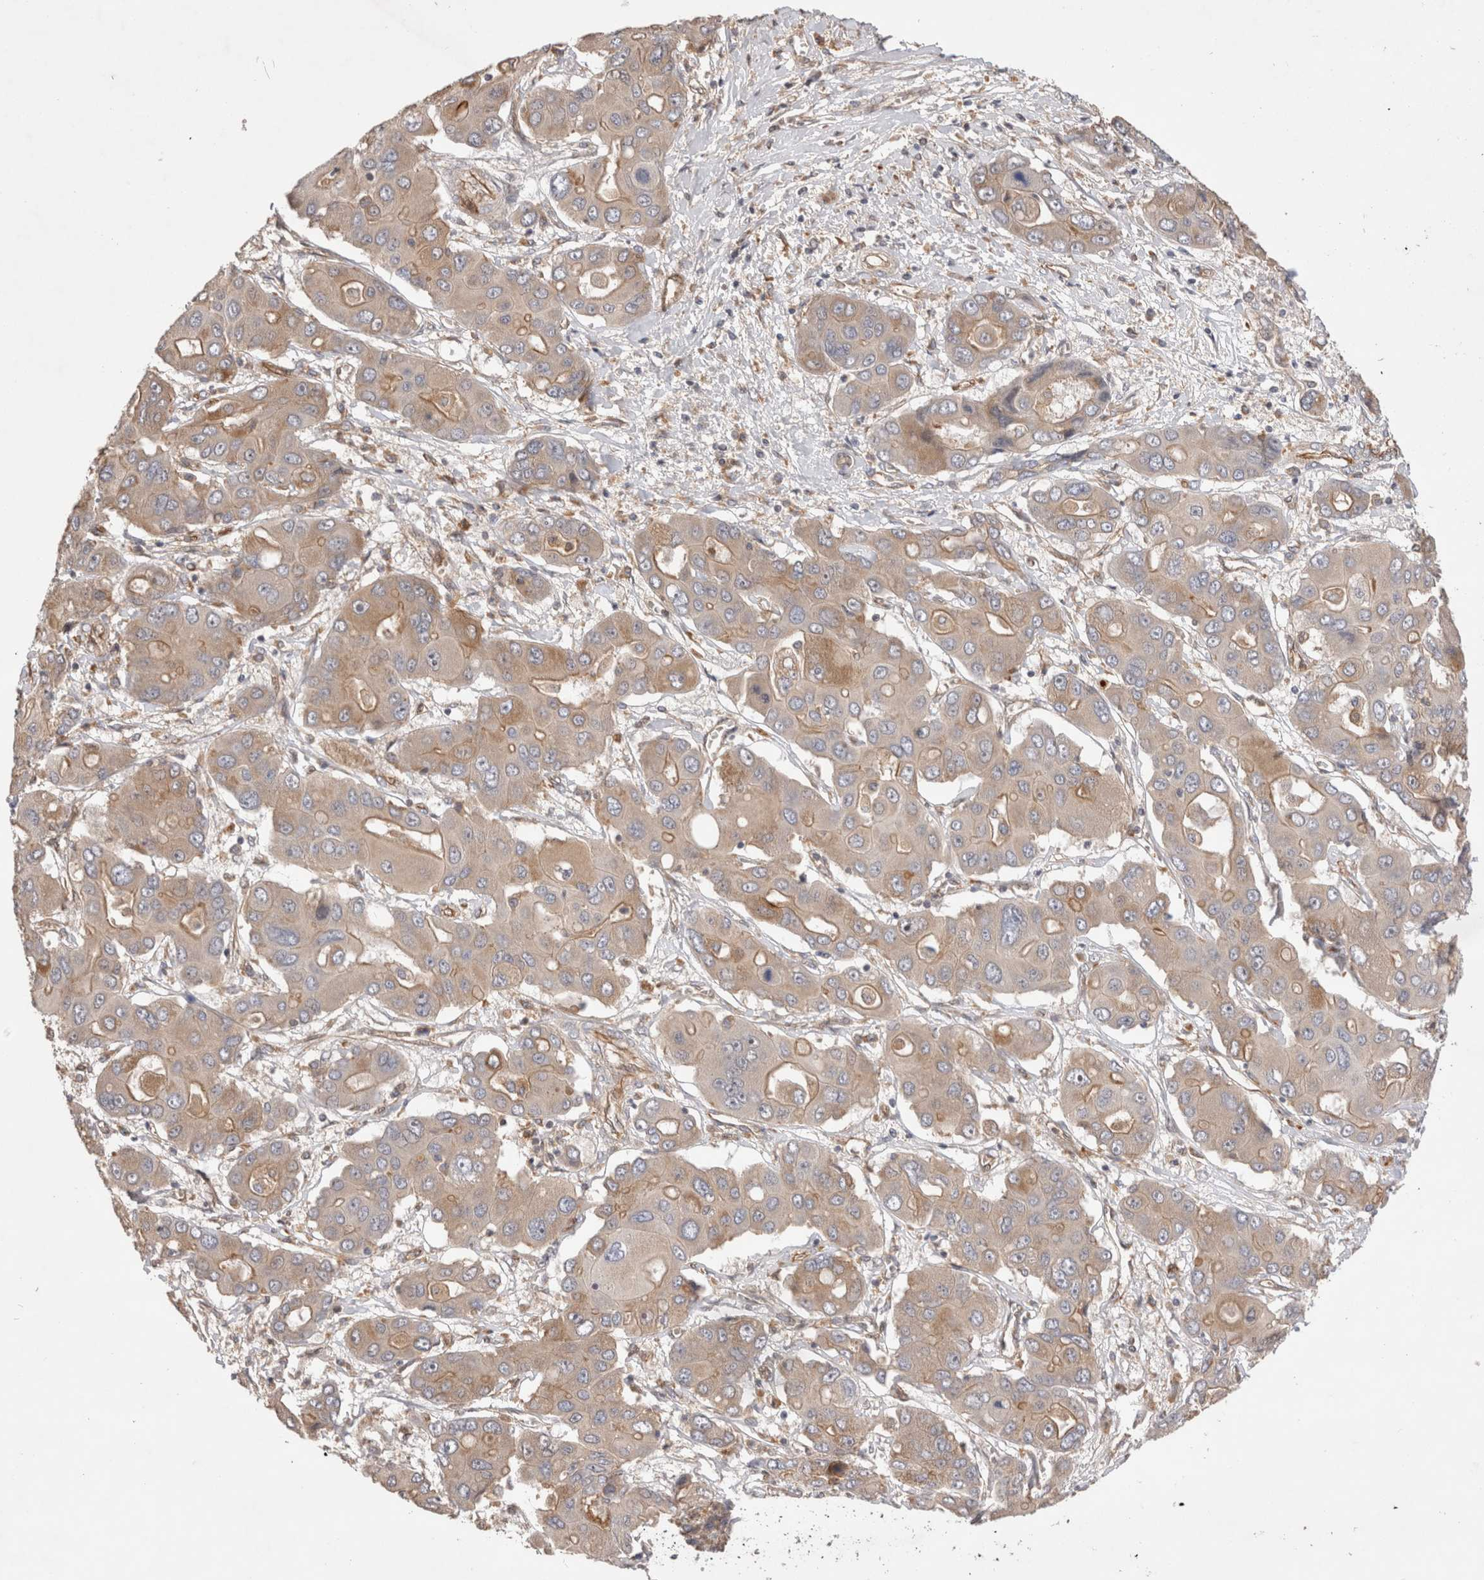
{"staining": {"intensity": "weak", "quantity": ">75%", "location": "cytoplasmic/membranous"}, "tissue": "liver cancer", "cell_type": "Tumor cells", "image_type": "cancer", "snomed": [{"axis": "morphology", "description": "Cholangiocarcinoma"}, {"axis": "topography", "description": "Liver"}], "caption": "Liver cancer (cholangiocarcinoma) was stained to show a protein in brown. There is low levels of weak cytoplasmic/membranous staining in about >75% of tumor cells.", "gene": "BNIP2", "patient": {"sex": "male", "age": 67}}